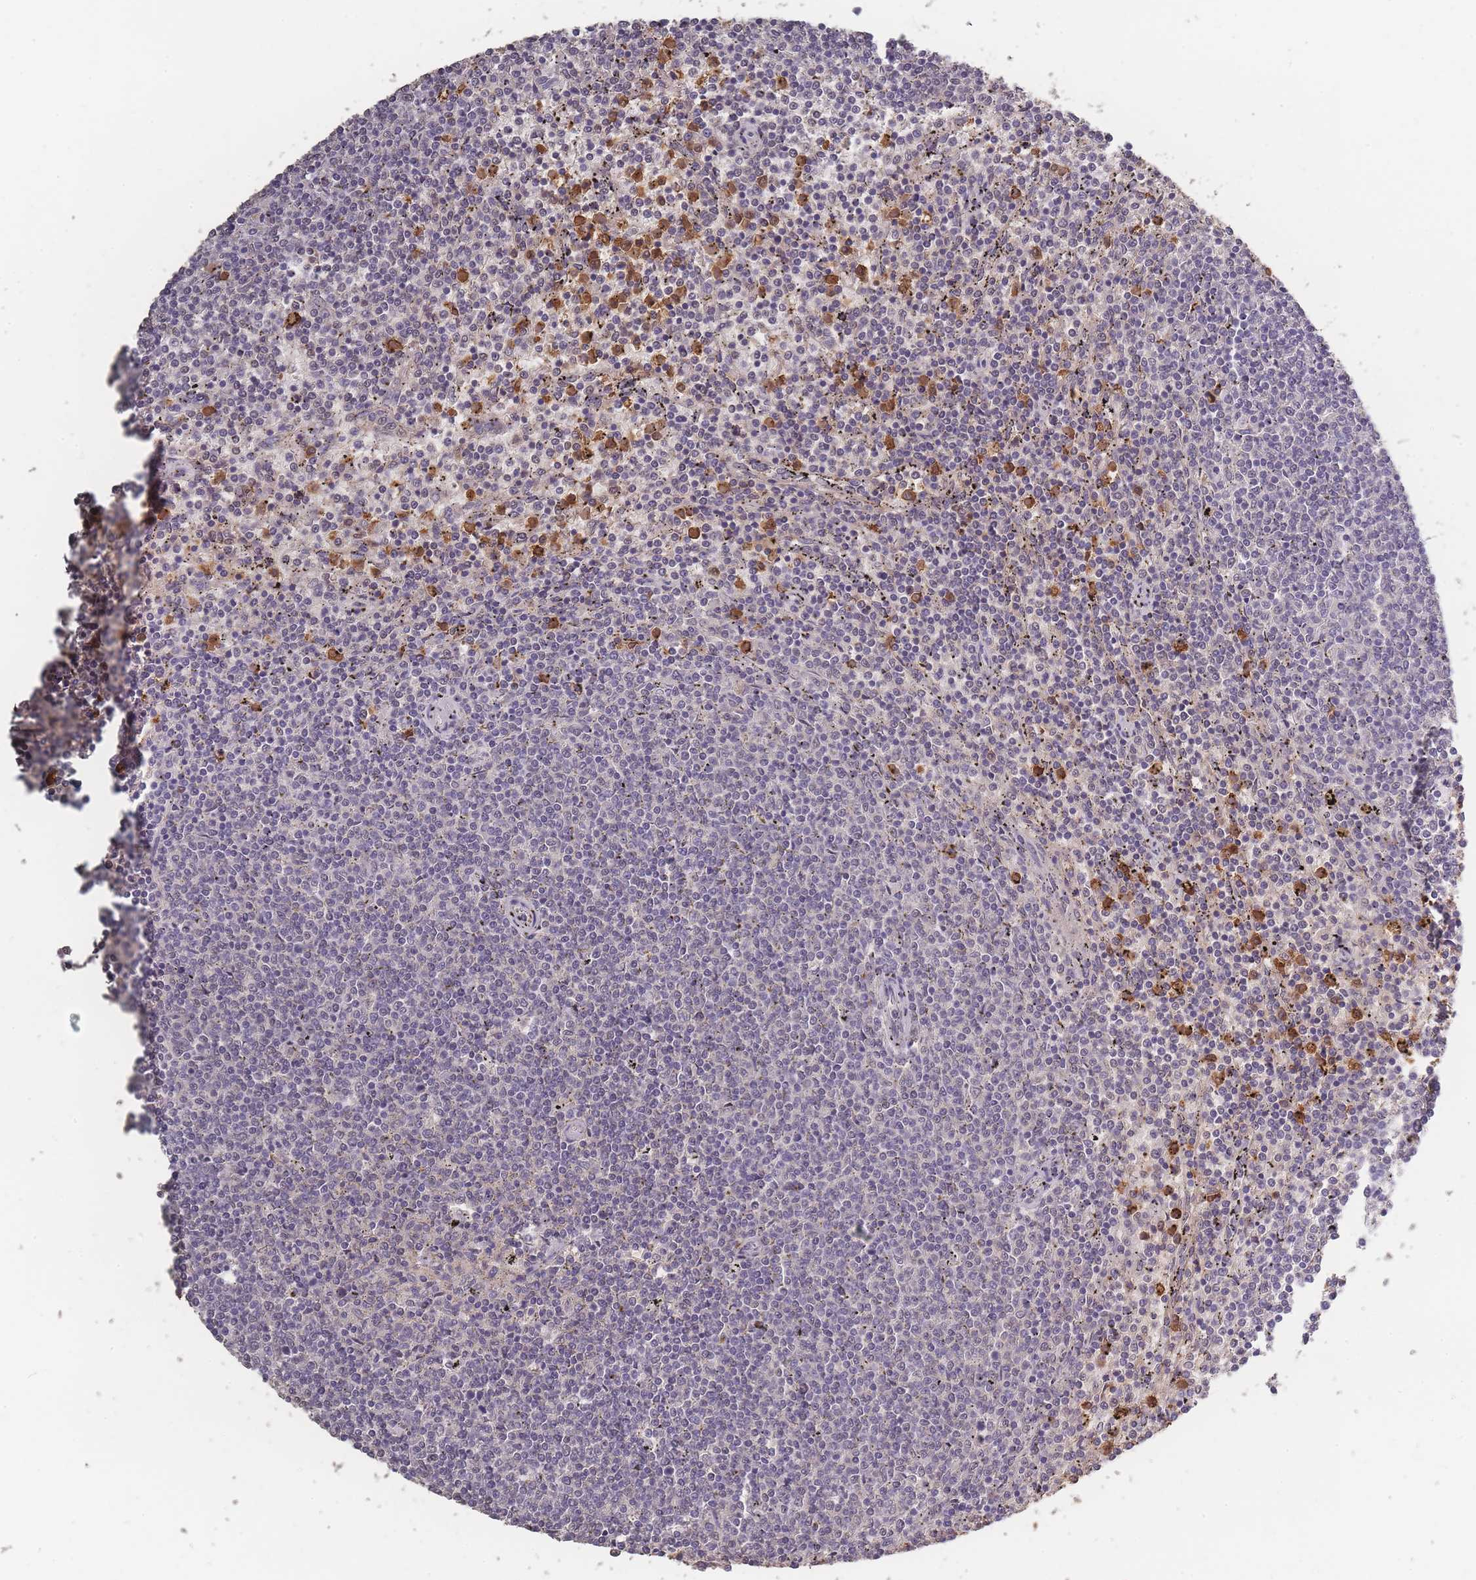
{"staining": {"intensity": "negative", "quantity": "none", "location": "none"}, "tissue": "lymphoma", "cell_type": "Tumor cells", "image_type": "cancer", "snomed": [{"axis": "morphology", "description": "Malignant lymphoma, non-Hodgkin's type, Low grade"}, {"axis": "topography", "description": "Spleen"}], "caption": "Immunohistochemical staining of low-grade malignant lymphoma, non-Hodgkin's type demonstrates no significant positivity in tumor cells.", "gene": "BST1", "patient": {"sex": "female", "age": 50}}